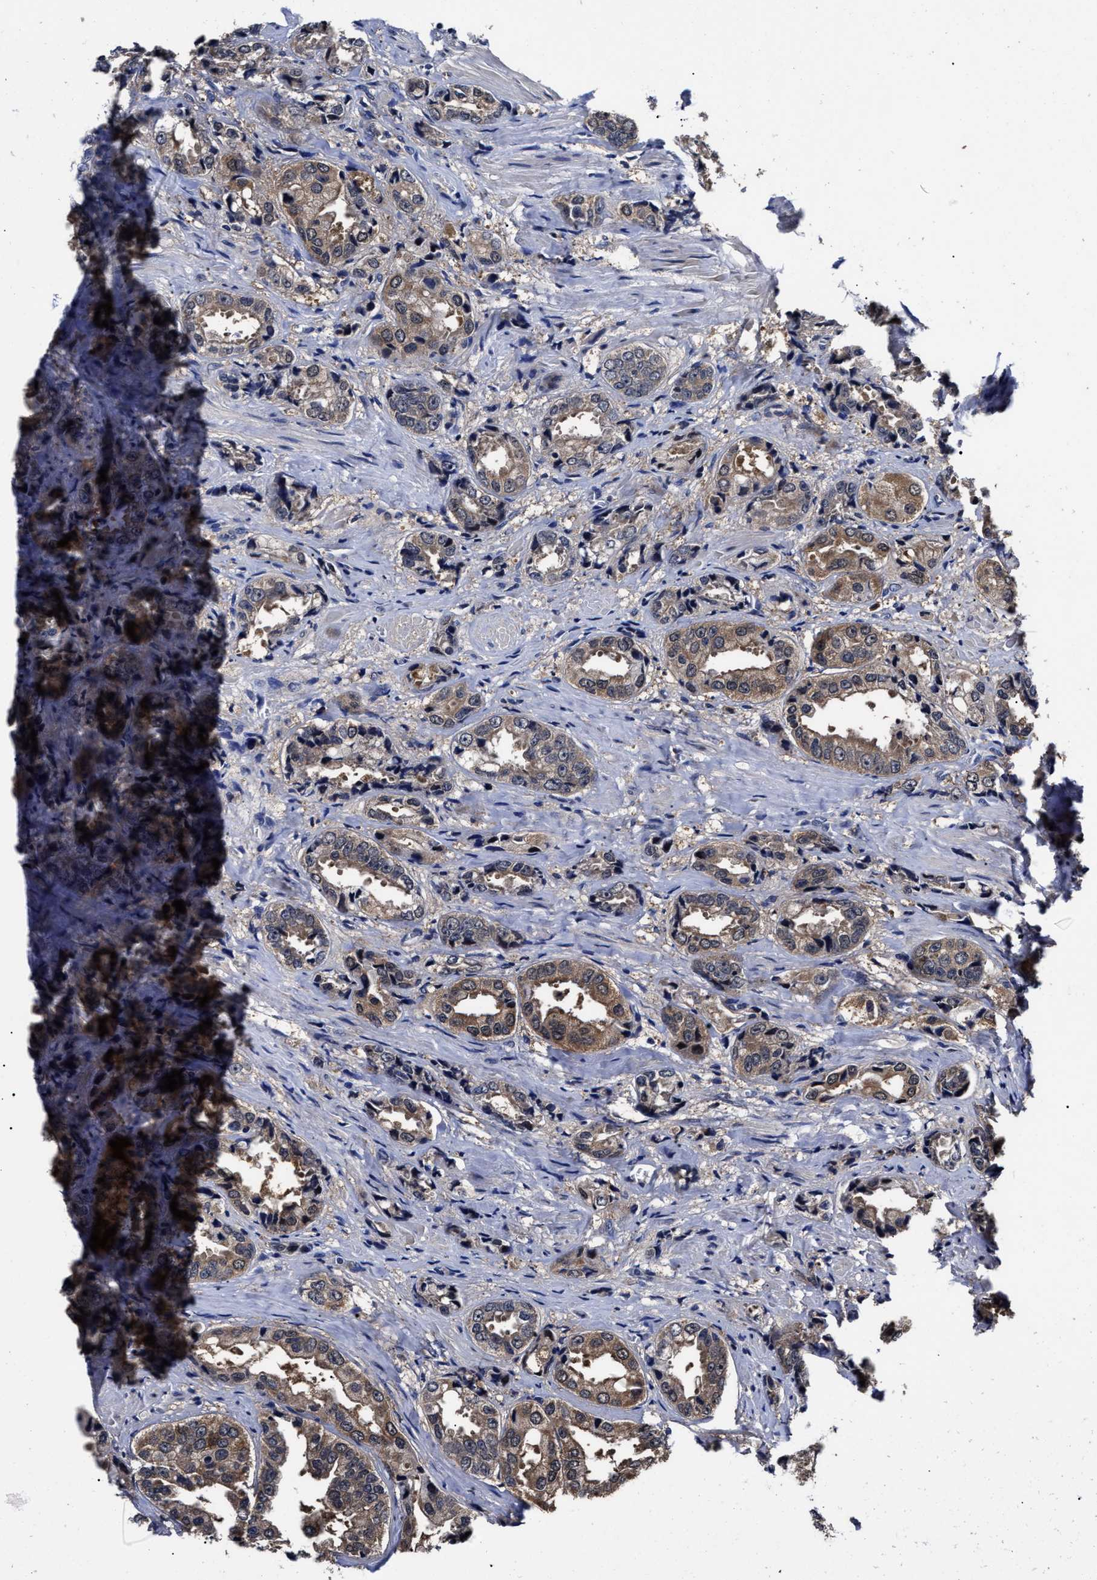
{"staining": {"intensity": "moderate", "quantity": "<25%", "location": "cytoplasmic/membranous"}, "tissue": "prostate cancer", "cell_type": "Tumor cells", "image_type": "cancer", "snomed": [{"axis": "morphology", "description": "Adenocarcinoma, High grade"}, {"axis": "topography", "description": "Prostate"}], "caption": "Immunohistochemistry (IHC) photomicrograph of neoplastic tissue: high-grade adenocarcinoma (prostate) stained using immunohistochemistry (IHC) displays low levels of moderate protein expression localized specifically in the cytoplasmic/membranous of tumor cells, appearing as a cytoplasmic/membranous brown color.", "gene": "SOCS5", "patient": {"sex": "male", "age": 61}}